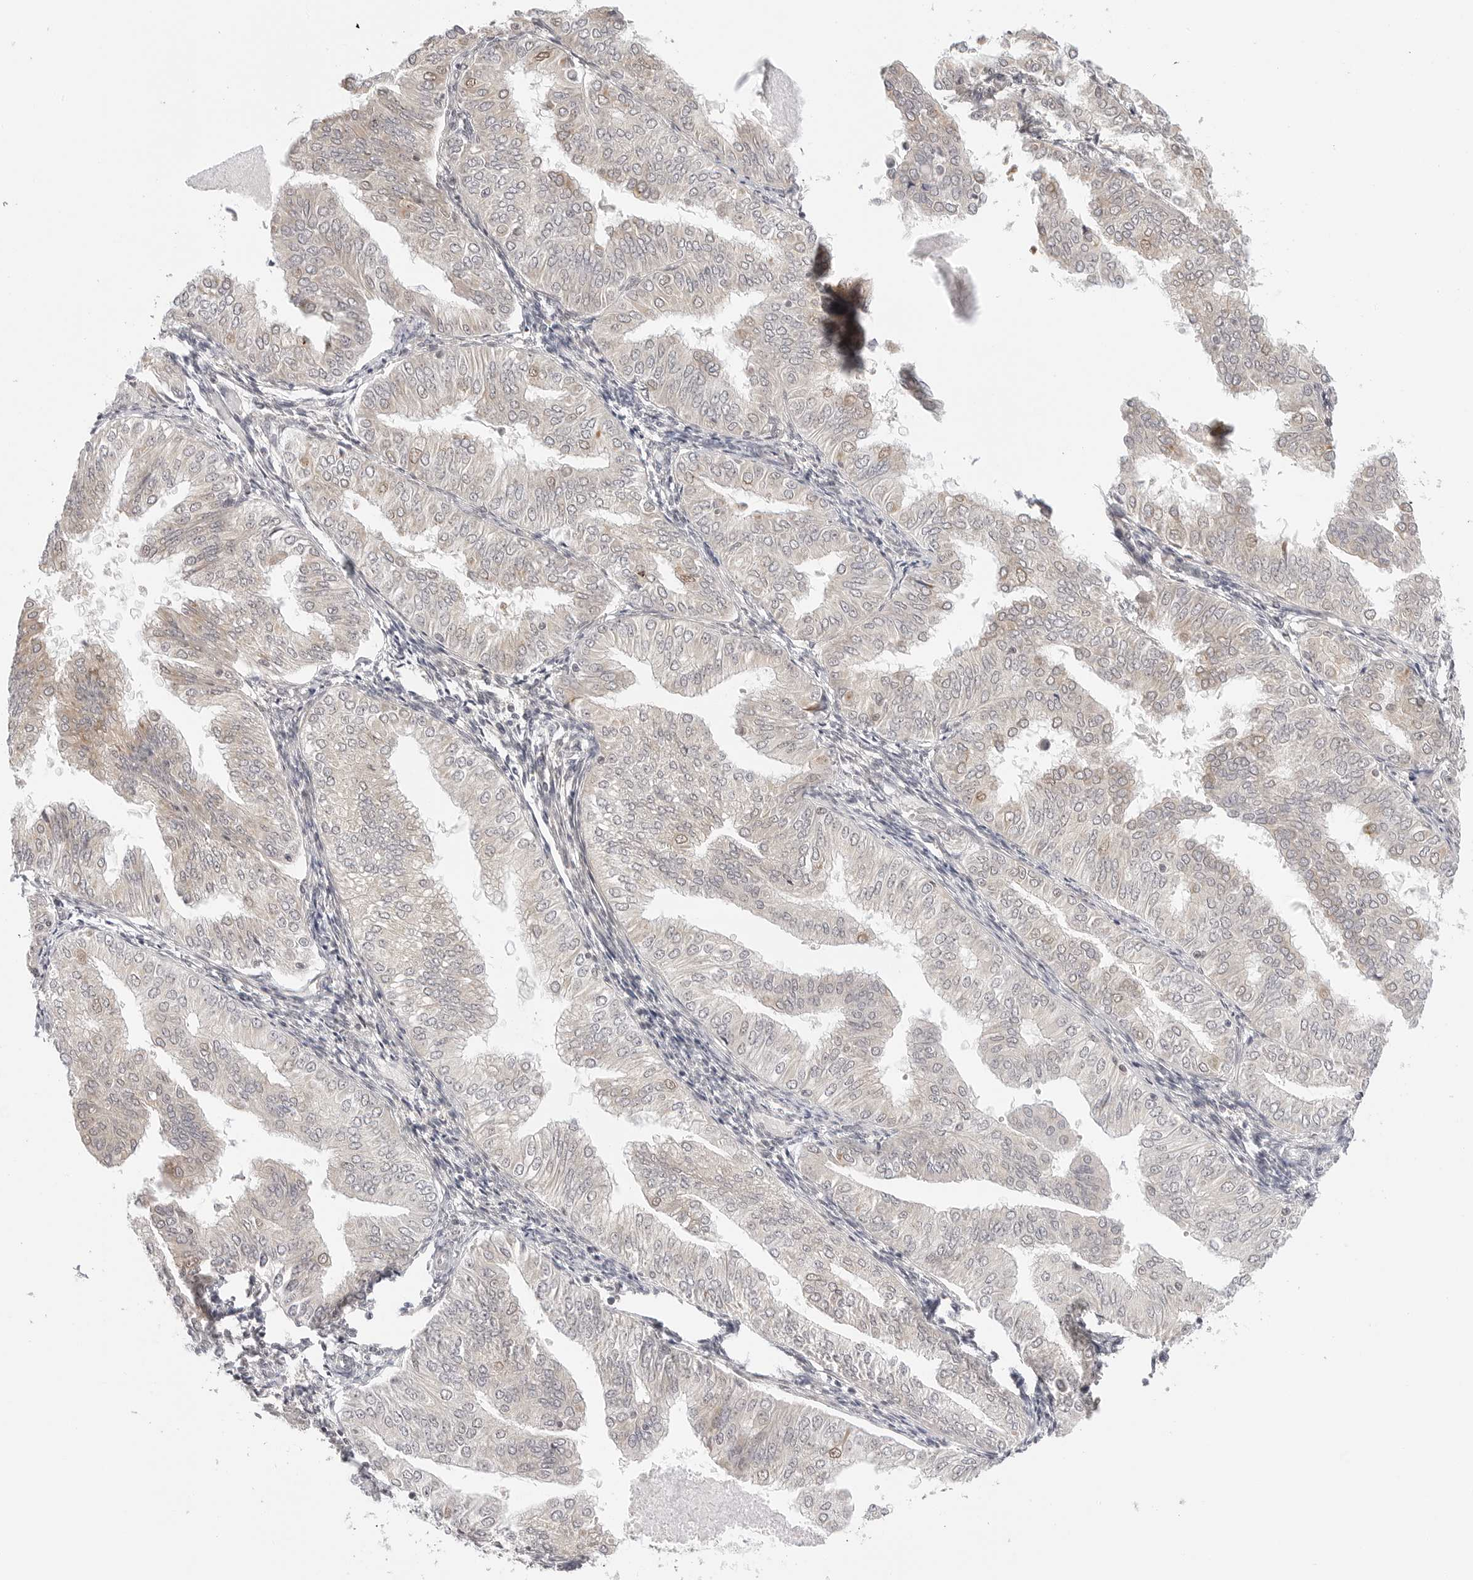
{"staining": {"intensity": "weak", "quantity": "<25%", "location": "cytoplasmic/membranous"}, "tissue": "endometrial cancer", "cell_type": "Tumor cells", "image_type": "cancer", "snomed": [{"axis": "morphology", "description": "Normal tissue, NOS"}, {"axis": "morphology", "description": "Adenocarcinoma, NOS"}, {"axis": "topography", "description": "Endometrium"}], "caption": "The micrograph reveals no staining of tumor cells in endometrial adenocarcinoma. (Immunohistochemistry (ihc), brightfield microscopy, high magnification).", "gene": "TCP1", "patient": {"sex": "female", "age": 53}}